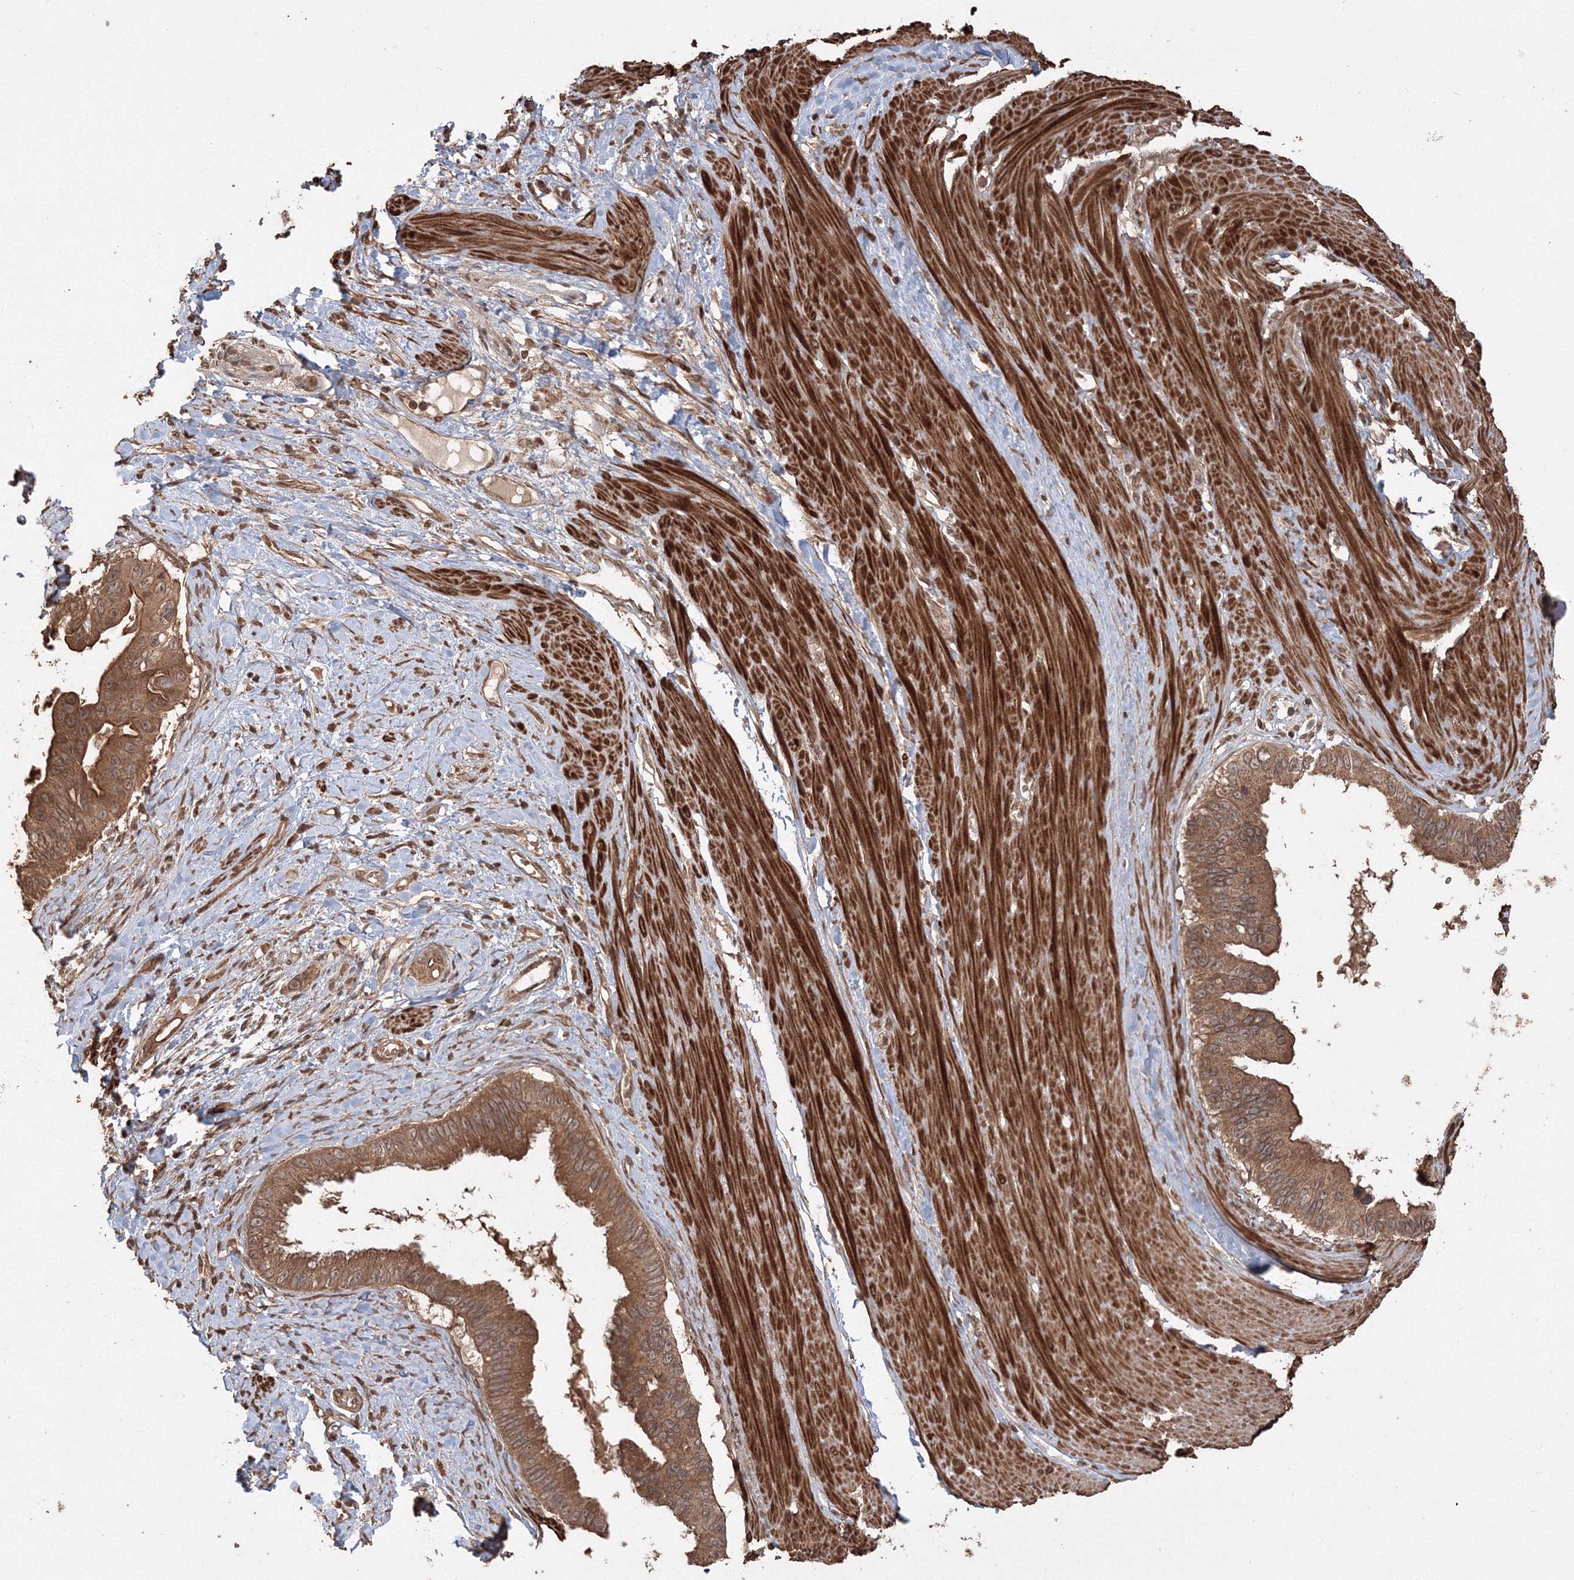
{"staining": {"intensity": "moderate", "quantity": ">75%", "location": "cytoplasmic/membranous"}, "tissue": "pancreatic cancer", "cell_type": "Tumor cells", "image_type": "cancer", "snomed": [{"axis": "morphology", "description": "Adenocarcinoma, NOS"}, {"axis": "topography", "description": "Pancreas"}], "caption": "A high-resolution image shows immunohistochemistry (IHC) staining of adenocarcinoma (pancreatic), which displays moderate cytoplasmic/membranous positivity in about >75% of tumor cells.", "gene": "CCDC122", "patient": {"sex": "female", "age": 56}}